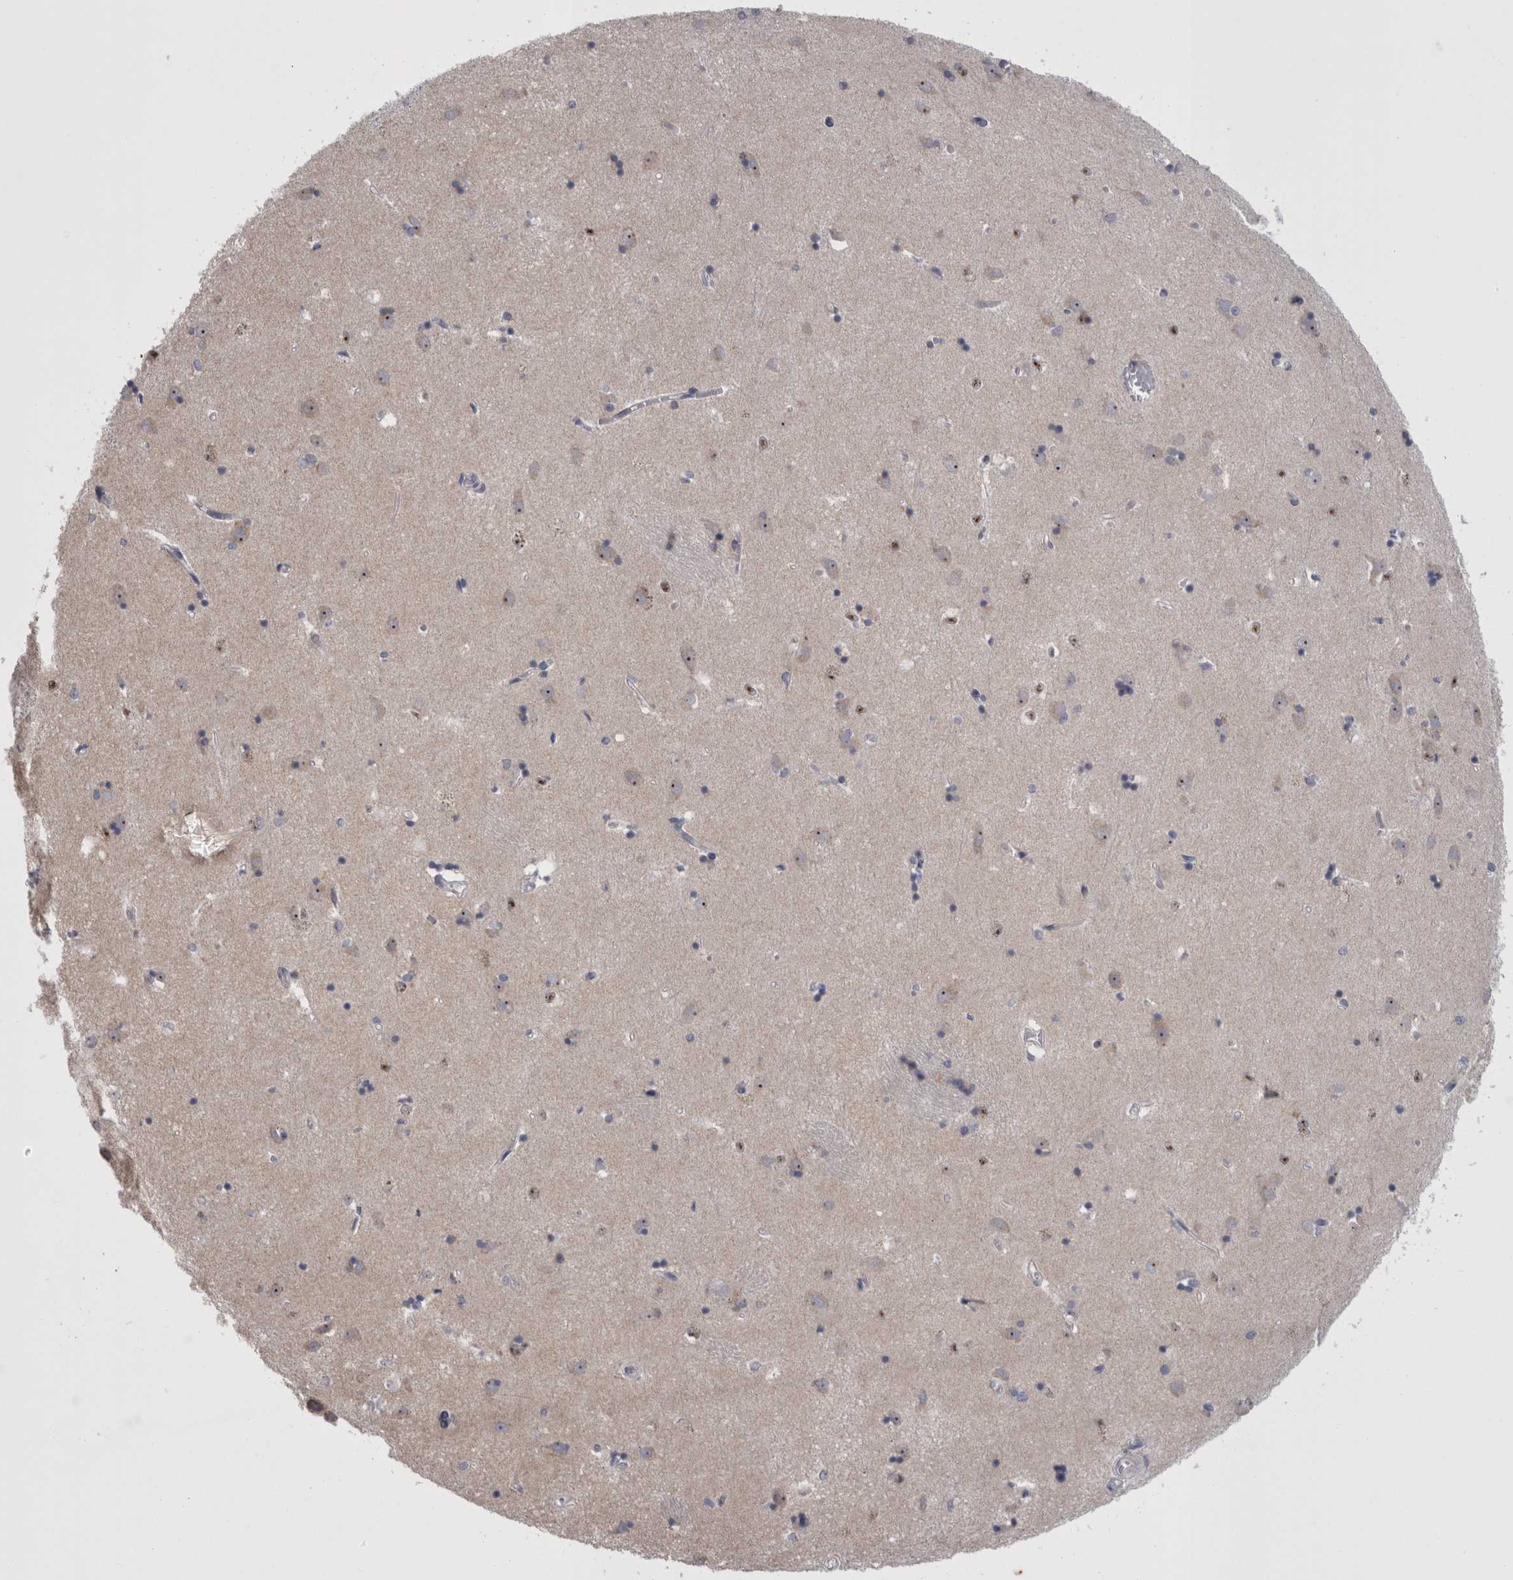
{"staining": {"intensity": "moderate", "quantity": "<25%", "location": "nuclear"}, "tissue": "caudate", "cell_type": "Glial cells", "image_type": "normal", "snomed": [{"axis": "morphology", "description": "Normal tissue, NOS"}, {"axis": "topography", "description": "Lateral ventricle wall"}], "caption": "Immunohistochemical staining of unremarkable human caudate reveals <25% levels of moderate nuclear protein staining in approximately <25% of glial cells.", "gene": "PWP2", "patient": {"sex": "male", "age": 45}}